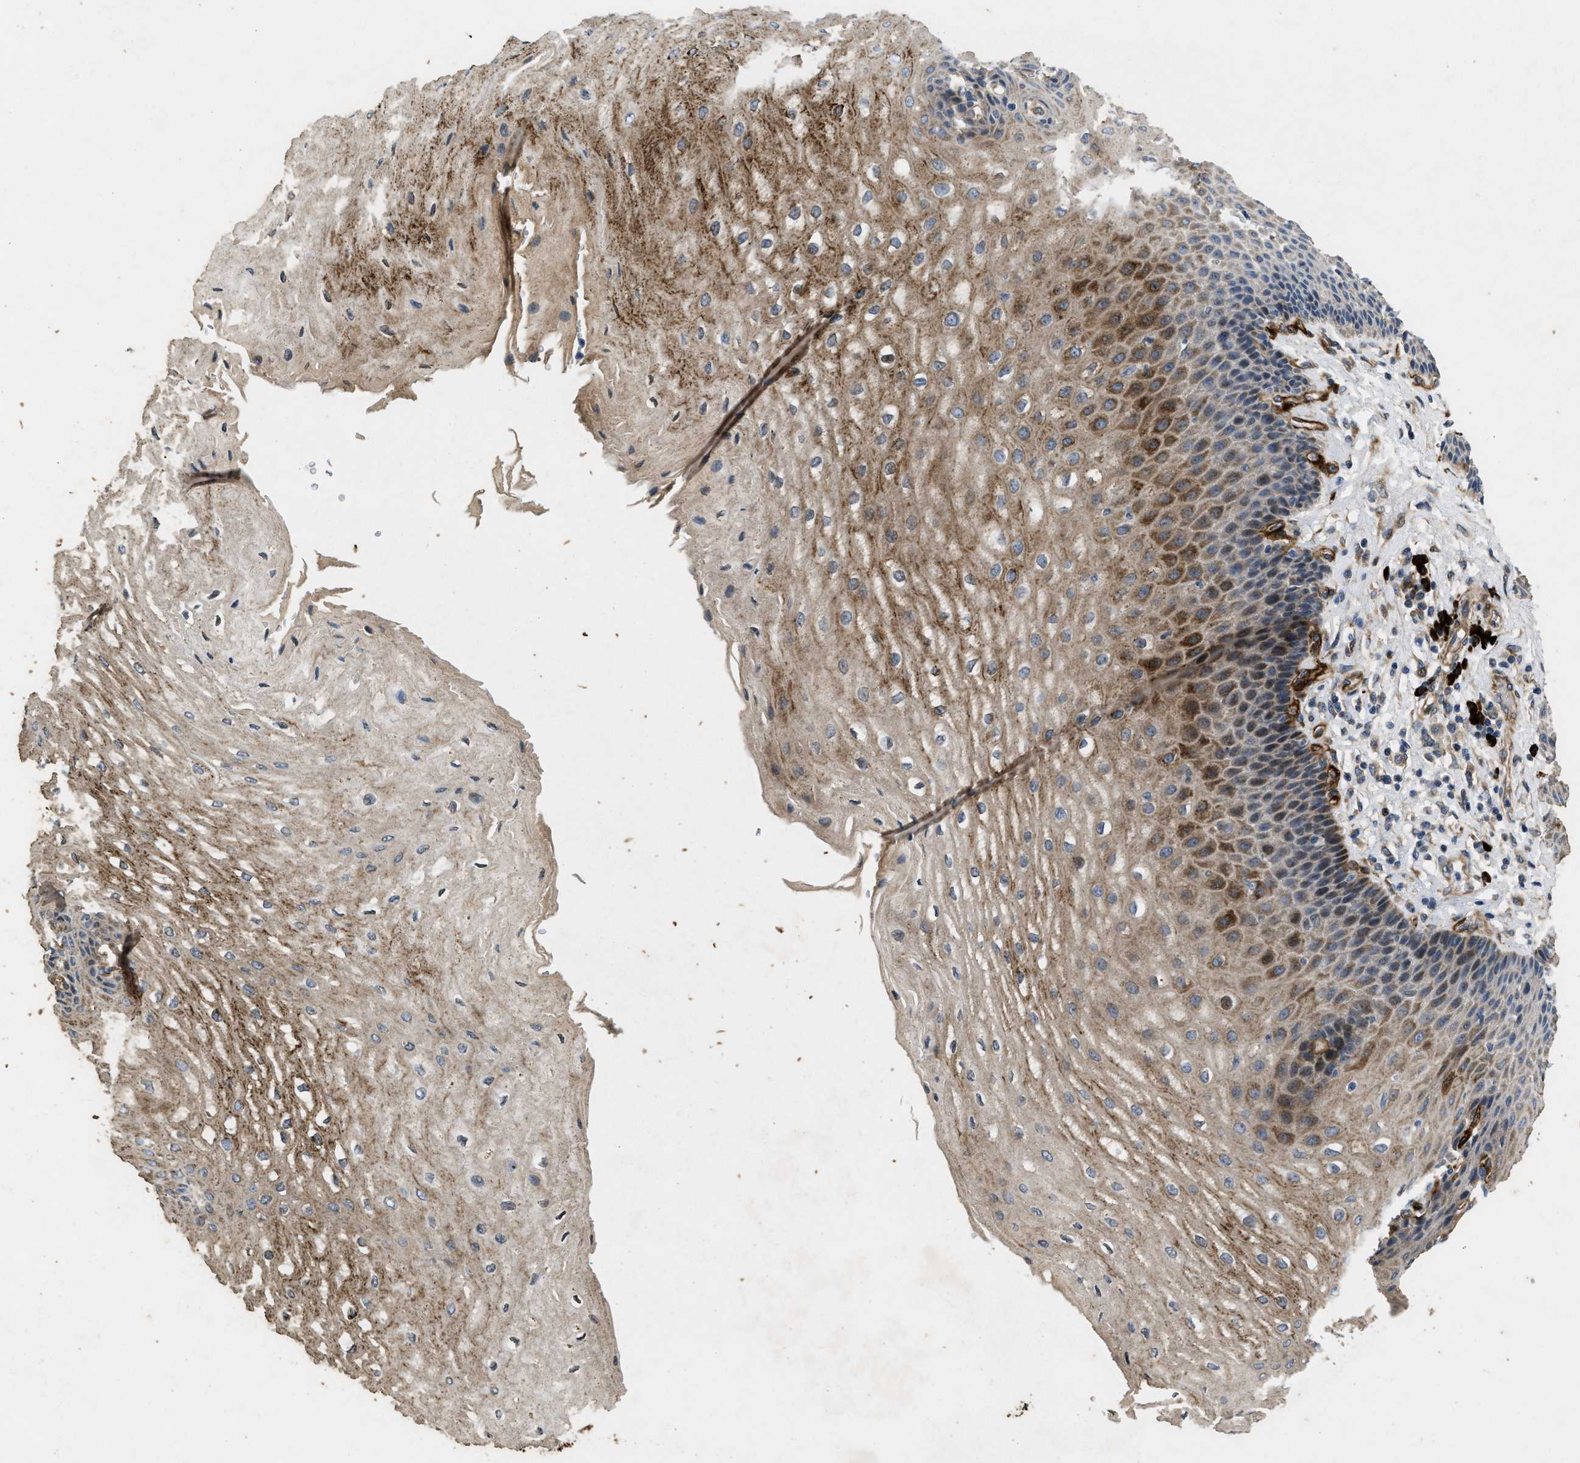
{"staining": {"intensity": "moderate", "quantity": "25%-75%", "location": "cytoplasmic/membranous"}, "tissue": "esophagus", "cell_type": "Squamous epithelial cells", "image_type": "normal", "snomed": [{"axis": "morphology", "description": "Normal tissue, NOS"}, {"axis": "topography", "description": "Esophagus"}], "caption": "Normal esophagus displays moderate cytoplasmic/membranous staining in about 25%-75% of squamous epithelial cells The staining was performed using DAB, with brown indicating positive protein expression. Nuclei are stained blue with hematoxylin..", "gene": "HSPA12B", "patient": {"sex": "male", "age": 54}}